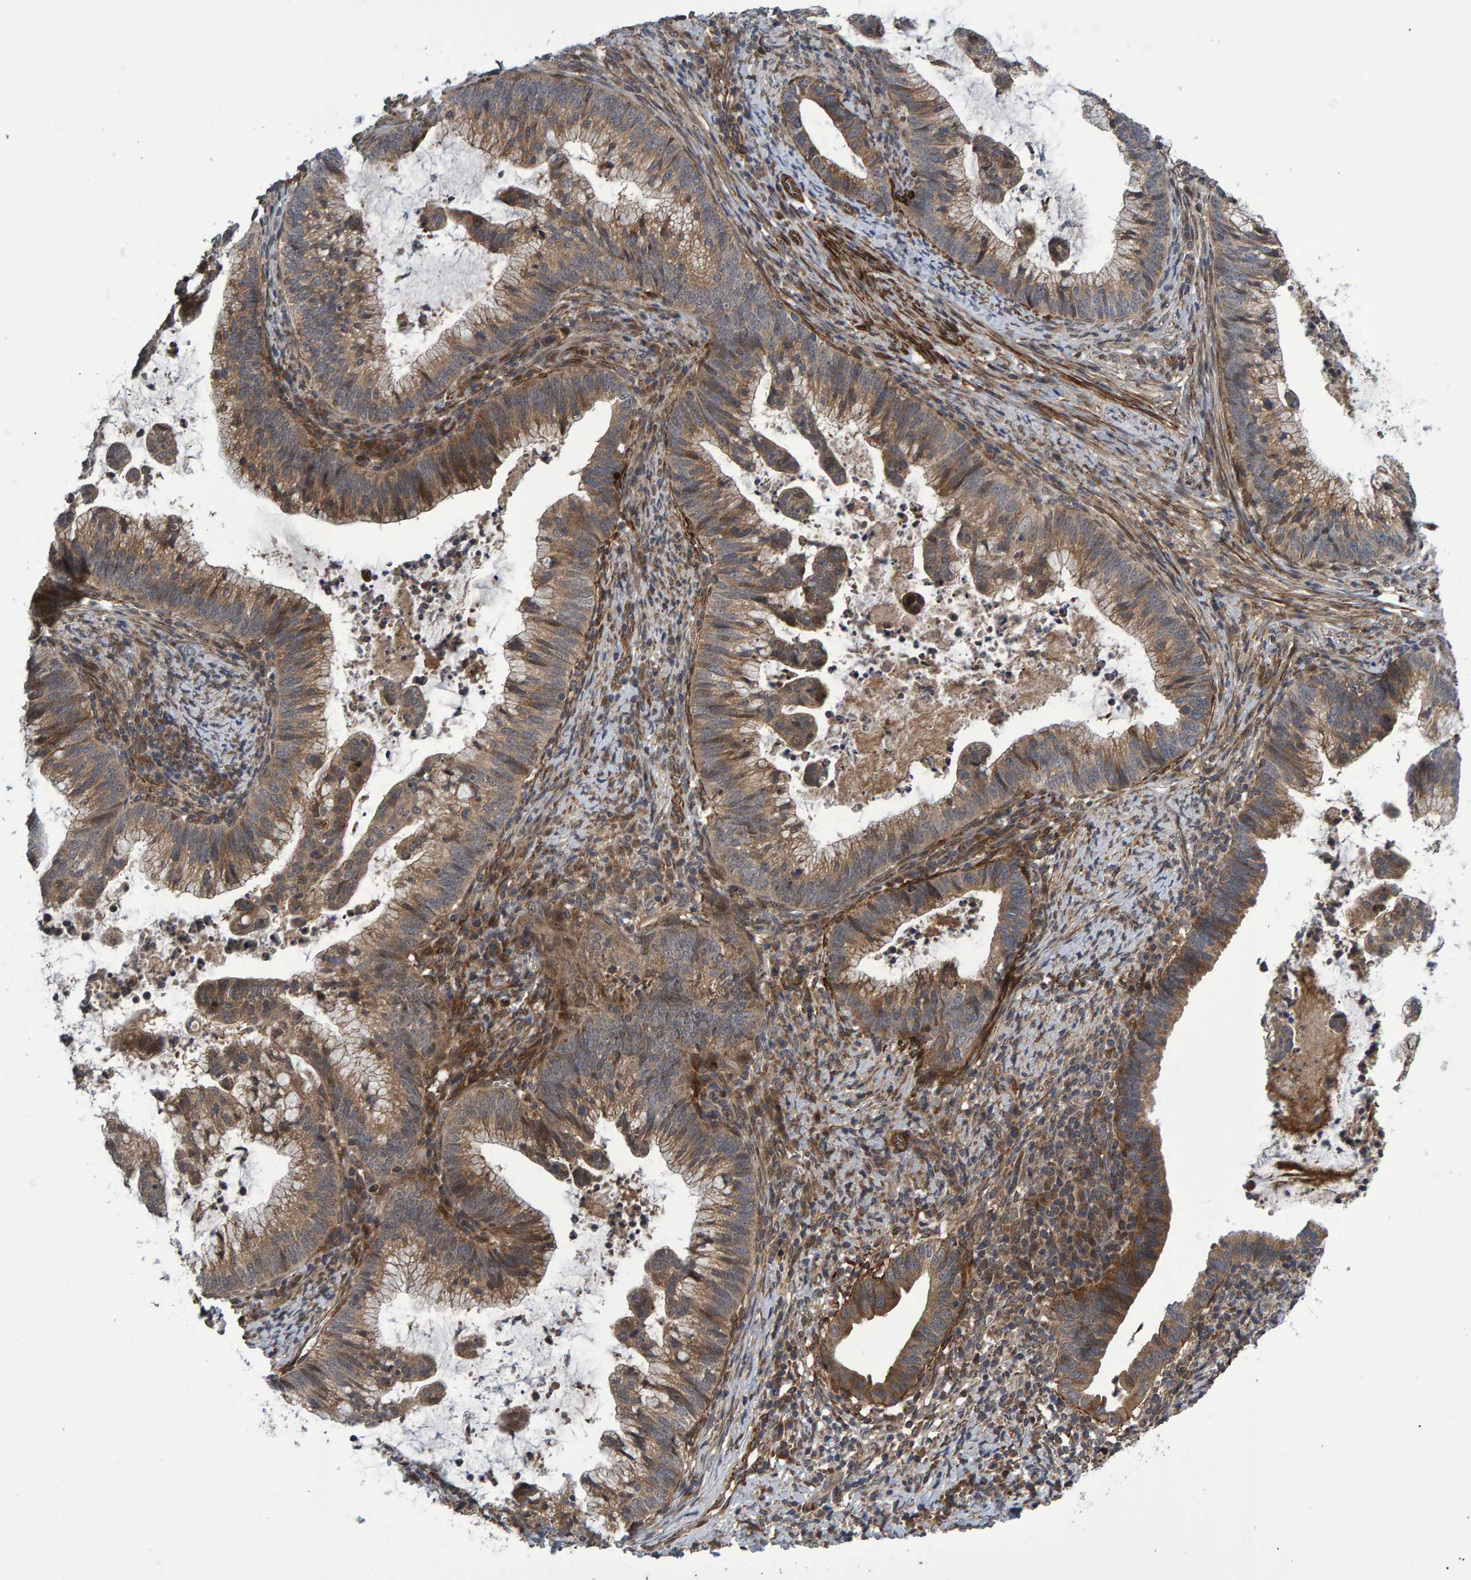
{"staining": {"intensity": "moderate", "quantity": ">75%", "location": "cytoplasmic/membranous"}, "tissue": "cervical cancer", "cell_type": "Tumor cells", "image_type": "cancer", "snomed": [{"axis": "morphology", "description": "Adenocarcinoma, NOS"}, {"axis": "topography", "description": "Cervix"}], "caption": "DAB immunohistochemical staining of cervical cancer shows moderate cytoplasmic/membranous protein staining in approximately >75% of tumor cells.", "gene": "ATP6V1H", "patient": {"sex": "female", "age": 36}}